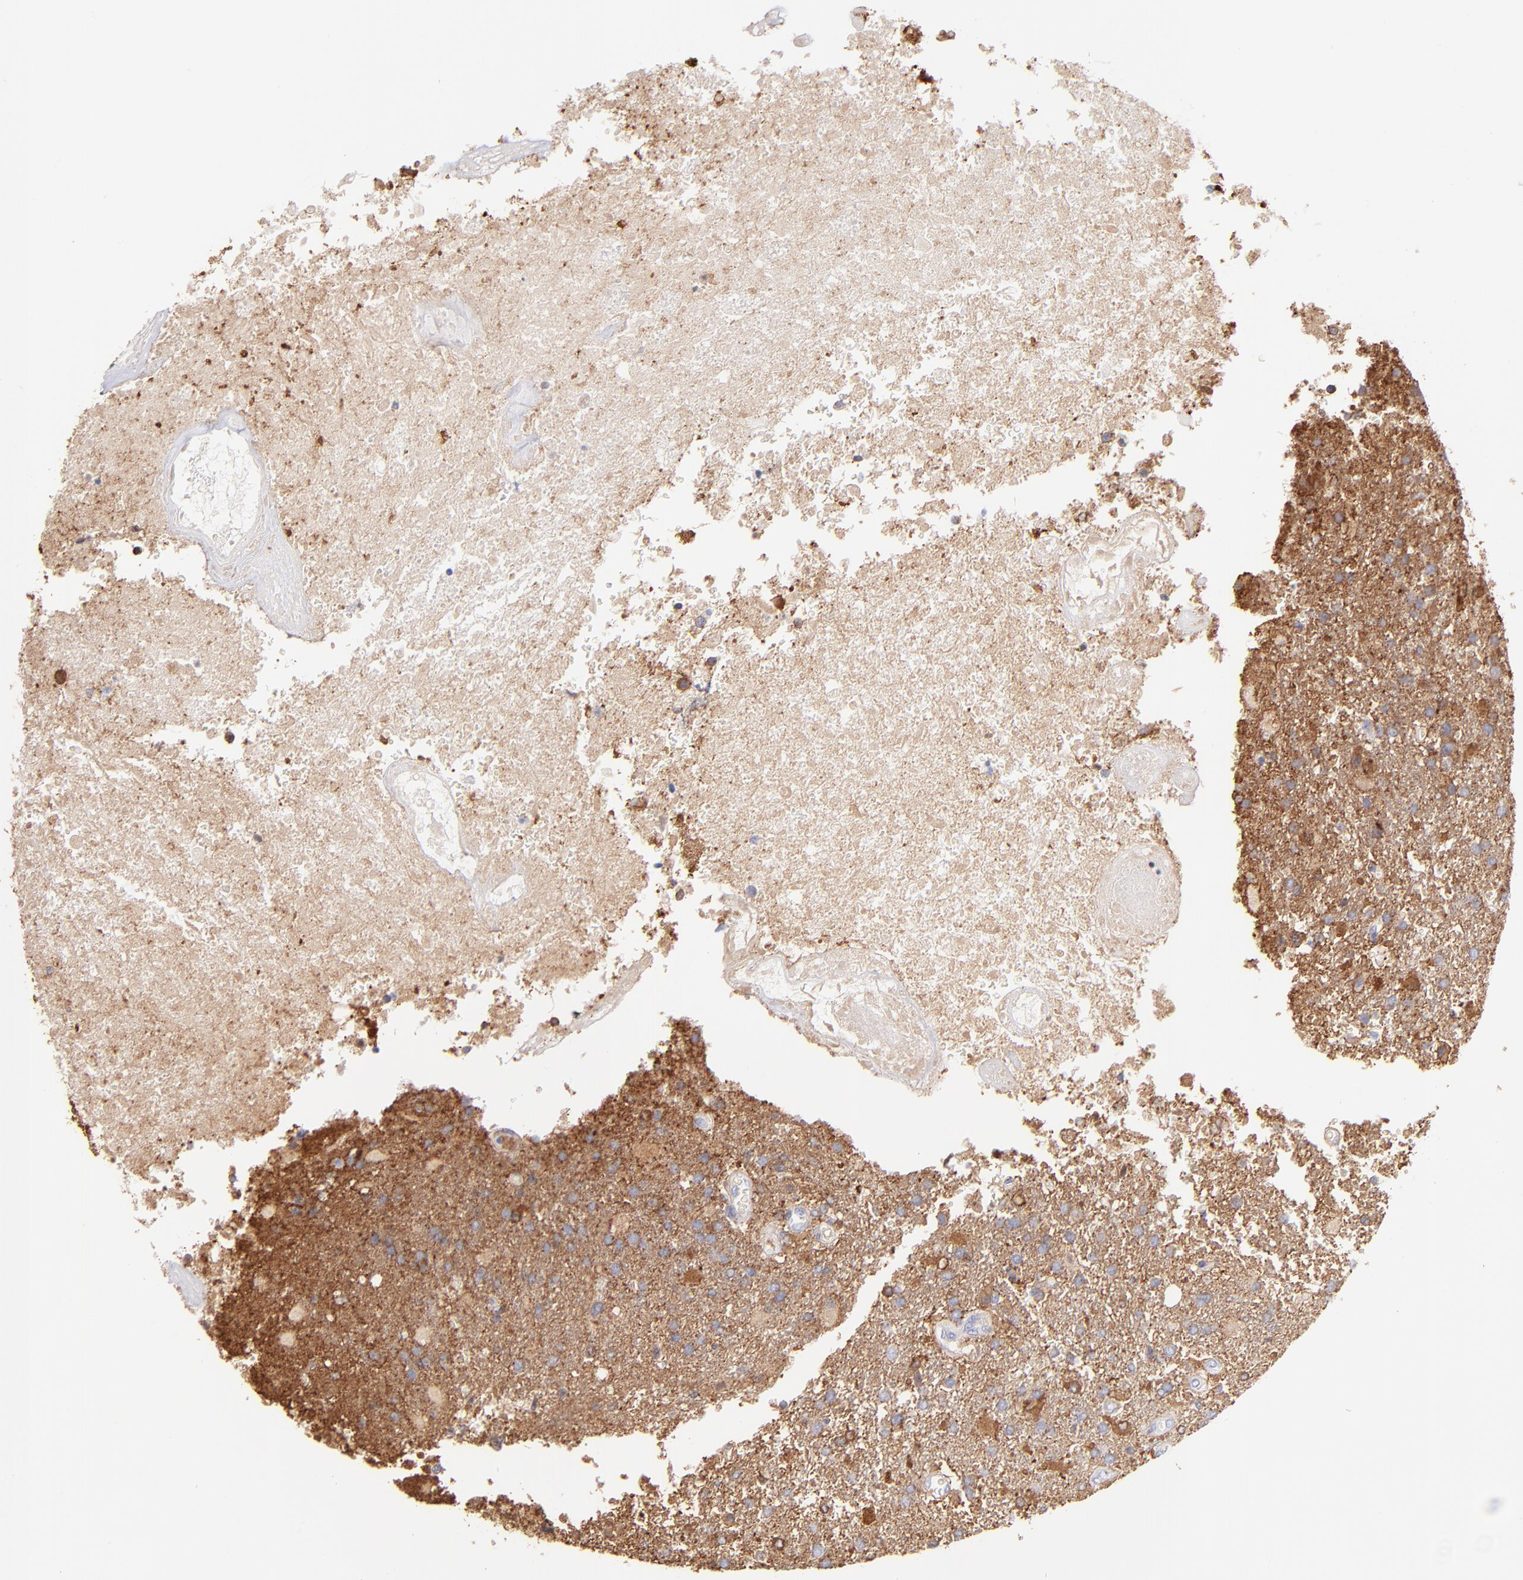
{"staining": {"intensity": "moderate", "quantity": ">75%", "location": "cytoplasmic/membranous"}, "tissue": "glioma", "cell_type": "Tumor cells", "image_type": "cancer", "snomed": [{"axis": "morphology", "description": "Glioma, malignant, High grade"}, {"axis": "topography", "description": "Cerebral cortex"}], "caption": "Immunohistochemical staining of human glioma exhibits moderate cytoplasmic/membranous protein expression in approximately >75% of tumor cells. (brown staining indicates protein expression, while blue staining denotes nuclei).", "gene": "PRKCA", "patient": {"sex": "male", "age": 79}}